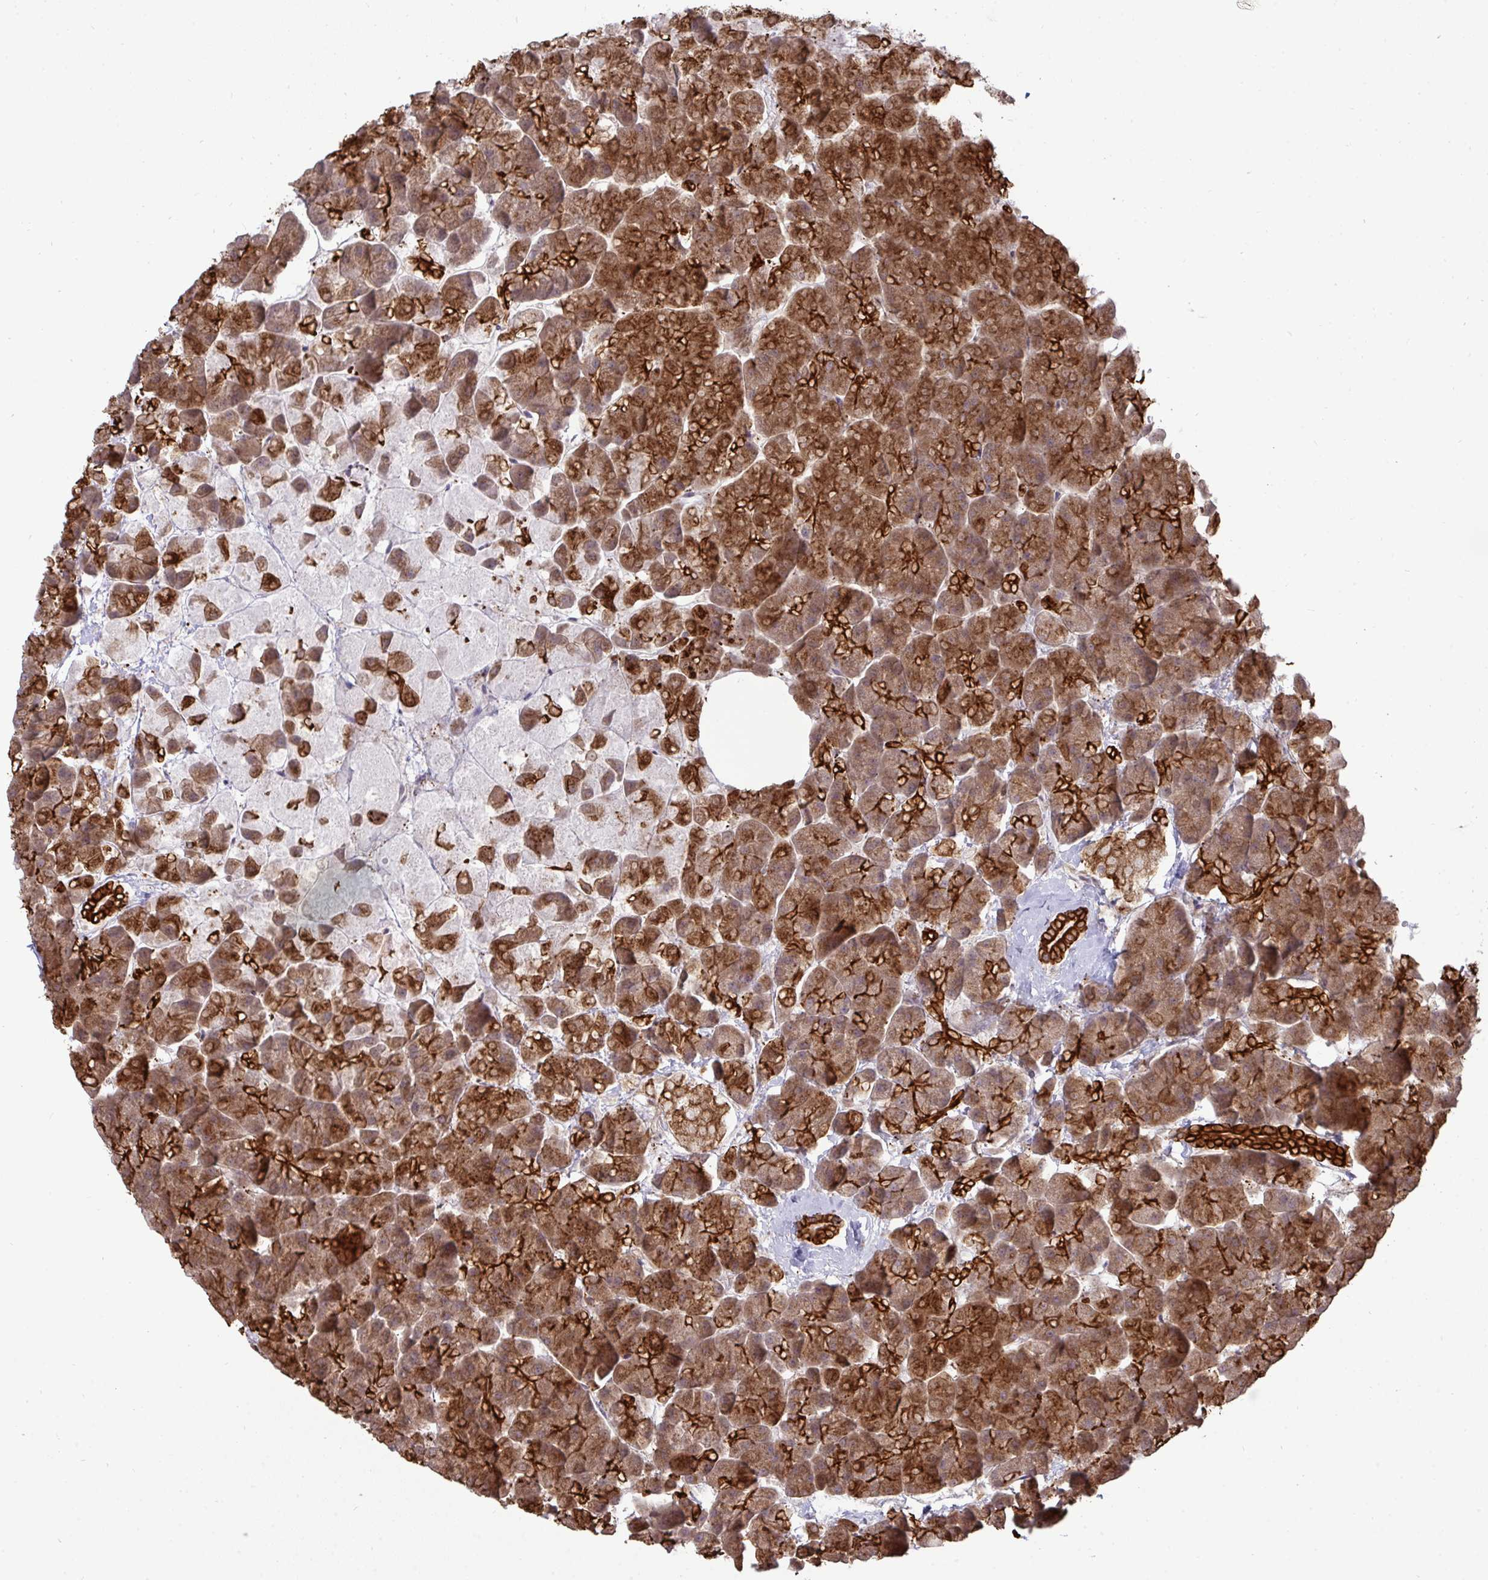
{"staining": {"intensity": "strong", "quantity": ">75%", "location": "cytoplasmic/membranous"}, "tissue": "pancreas", "cell_type": "Exocrine glandular cells", "image_type": "normal", "snomed": [{"axis": "morphology", "description": "Normal tissue, NOS"}, {"axis": "topography", "description": "Pancreas"}, {"axis": "topography", "description": "Peripheral nerve tissue"}], "caption": "About >75% of exocrine glandular cells in unremarkable human pancreas show strong cytoplasmic/membranous protein expression as visualized by brown immunohistochemical staining.", "gene": "TRIM44", "patient": {"sex": "male", "age": 54}}